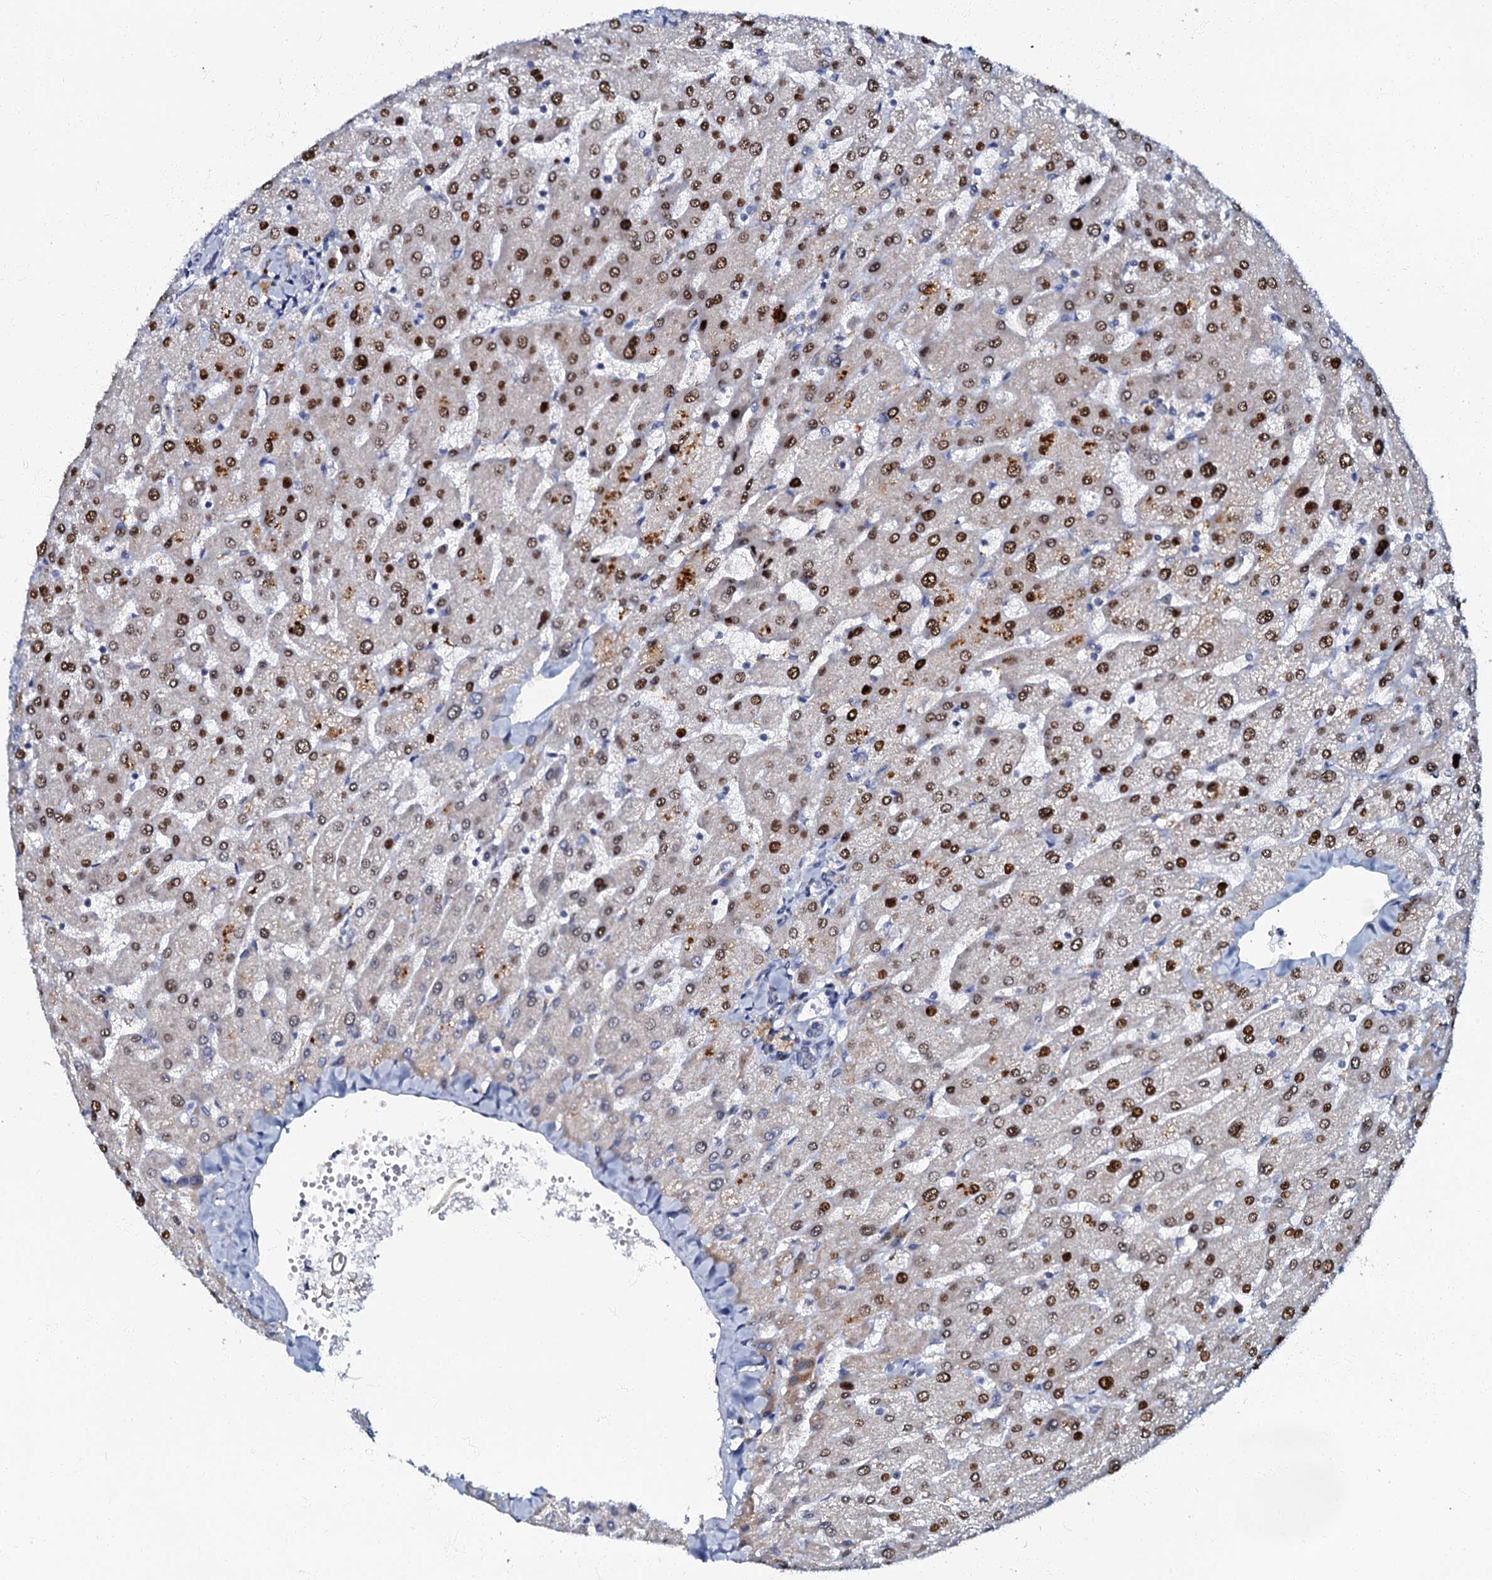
{"staining": {"intensity": "negative", "quantity": "none", "location": "none"}, "tissue": "liver", "cell_type": "Cholangiocytes", "image_type": "normal", "snomed": [{"axis": "morphology", "description": "Normal tissue, NOS"}, {"axis": "topography", "description": "Liver"}], "caption": "Immunohistochemistry (IHC) of normal human liver exhibits no staining in cholangiocytes.", "gene": "MRPL51", "patient": {"sex": "male", "age": 55}}